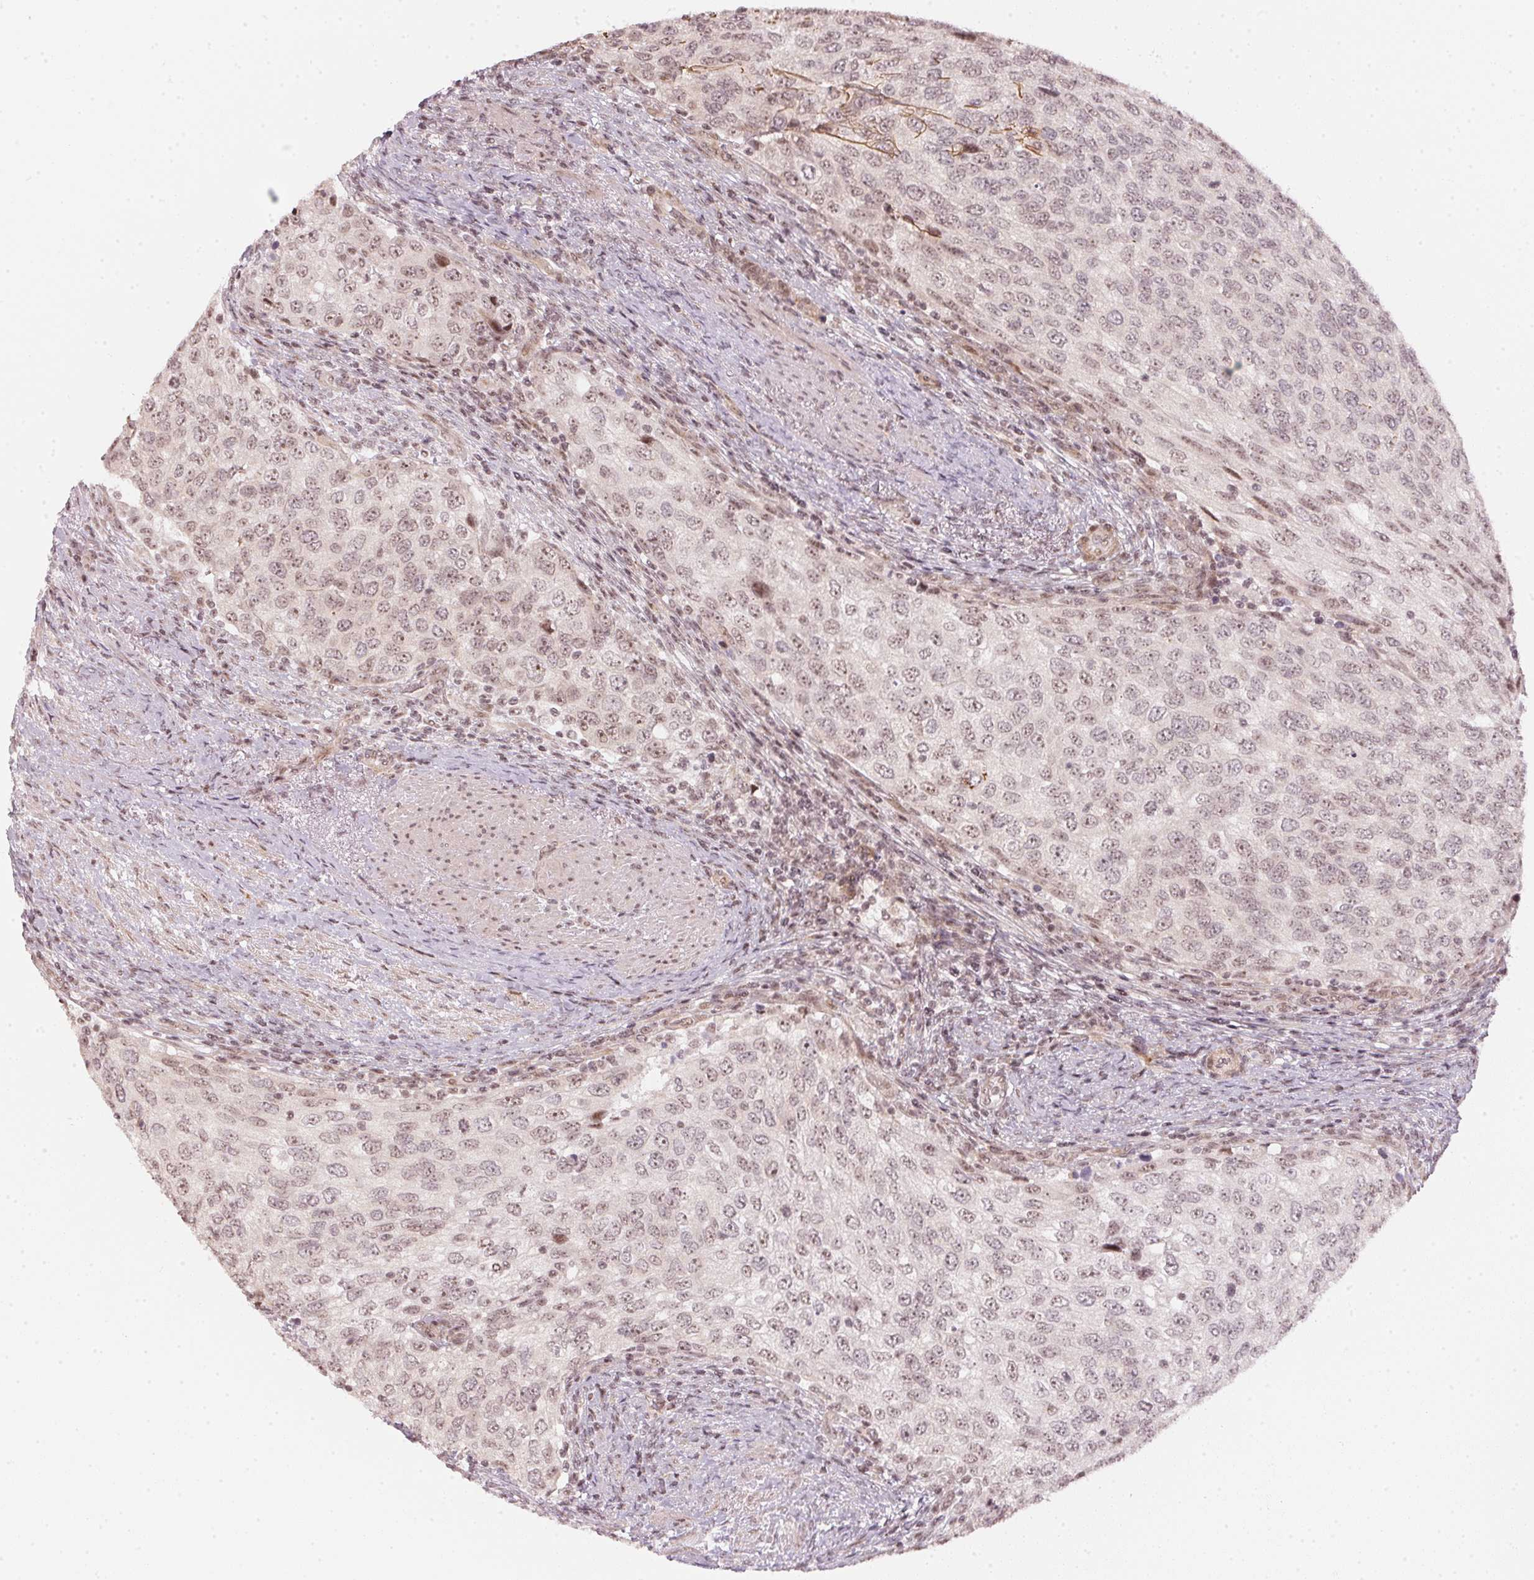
{"staining": {"intensity": "weak", "quantity": ">75%", "location": "nuclear"}, "tissue": "urothelial cancer", "cell_type": "Tumor cells", "image_type": "cancer", "snomed": [{"axis": "morphology", "description": "Urothelial carcinoma, High grade"}, {"axis": "topography", "description": "Urinary bladder"}], "caption": "This is a micrograph of immunohistochemistry (IHC) staining of urothelial cancer, which shows weak staining in the nuclear of tumor cells.", "gene": "KAT6A", "patient": {"sex": "female", "age": 78}}